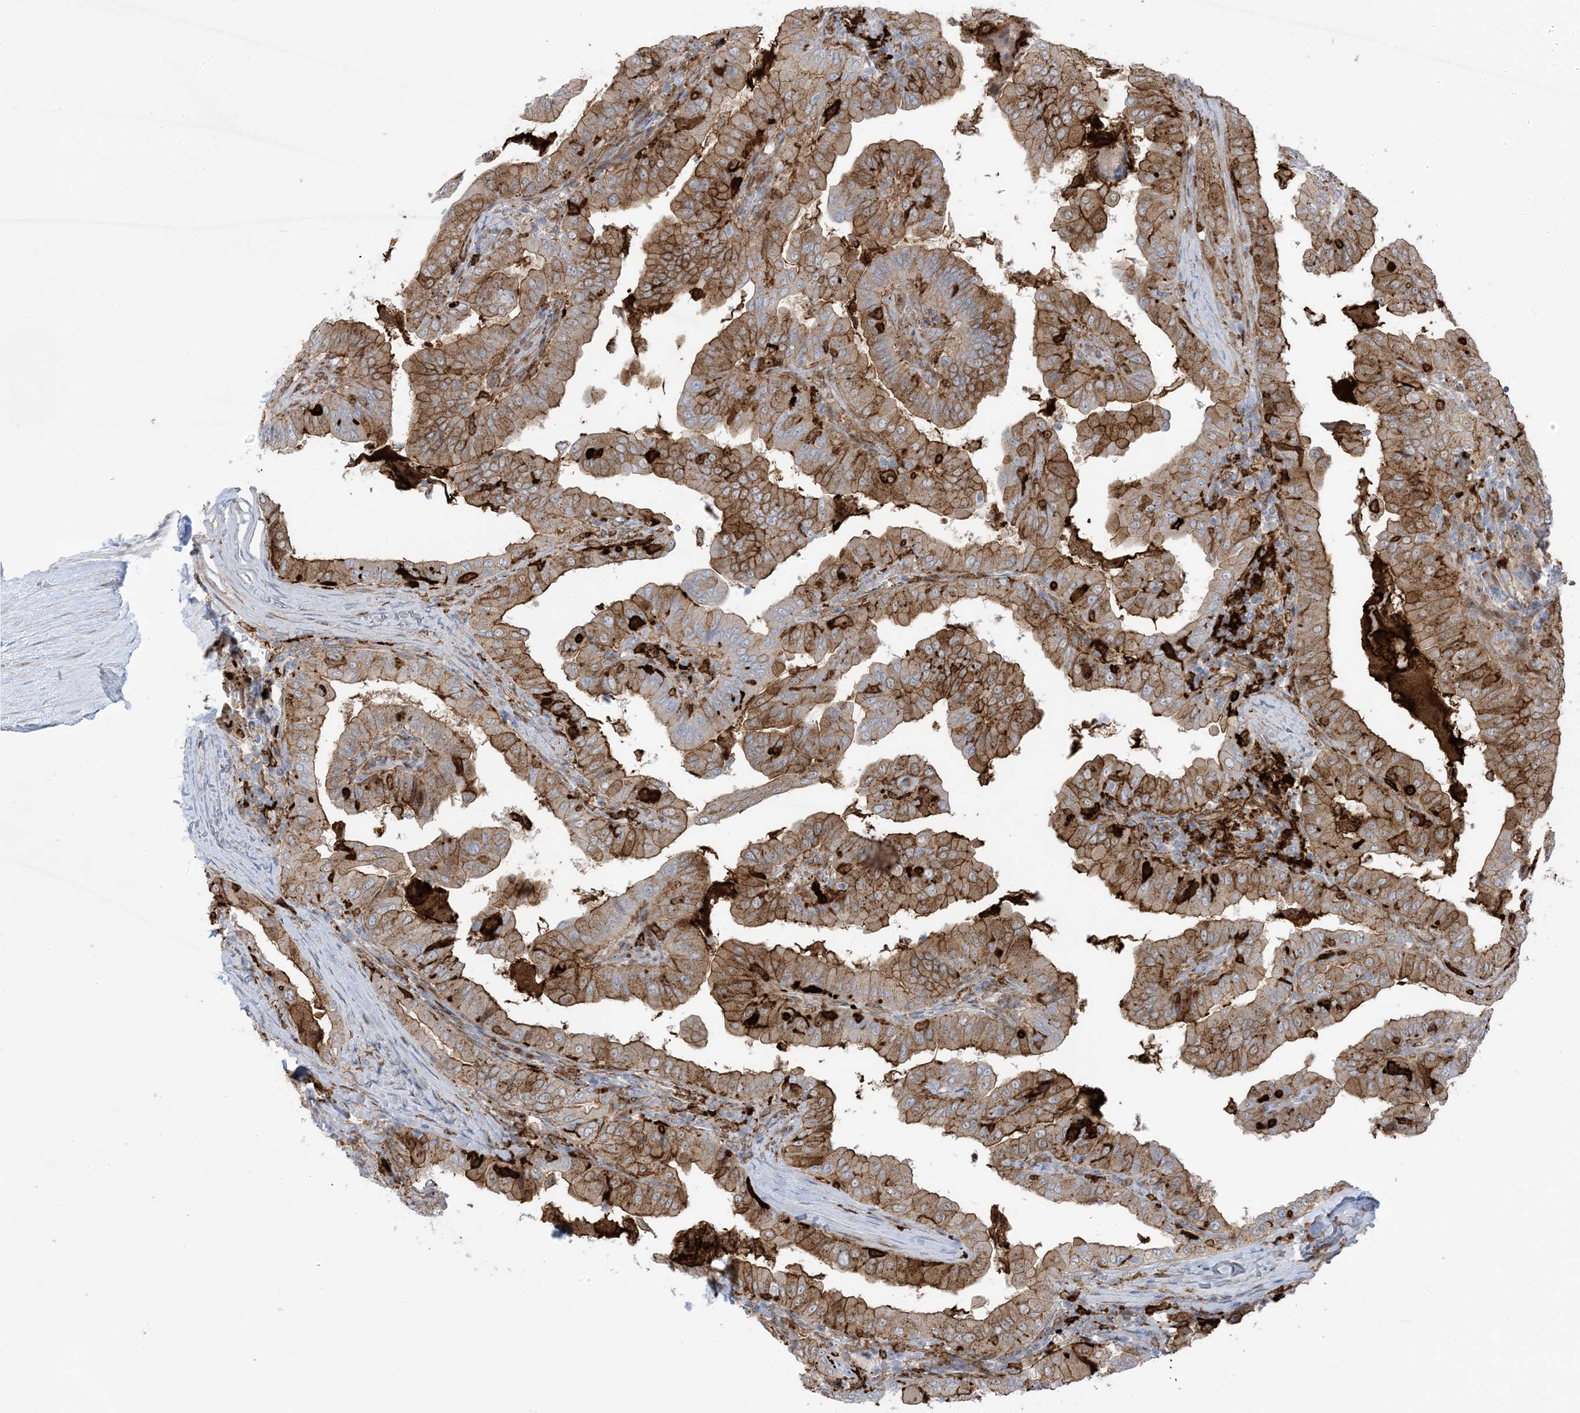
{"staining": {"intensity": "moderate", "quantity": ">75%", "location": "cytoplasmic/membranous"}, "tissue": "thyroid cancer", "cell_type": "Tumor cells", "image_type": "cancer", "snomed": [{"axis": "morphology", "description": "Papillary adenocarcinoma, NOS"}, {"axis": "topography", "description": "Thyroid gland"}], "caption": "Human papillary adenocarcinoma (thyroid) stained for a protein (brown) shows moderate cytoplasmic/membranous positive staining in about >75% of tumor cells.", "gene": "ICMT", "patient": {"sex": "male", "age": 33}}